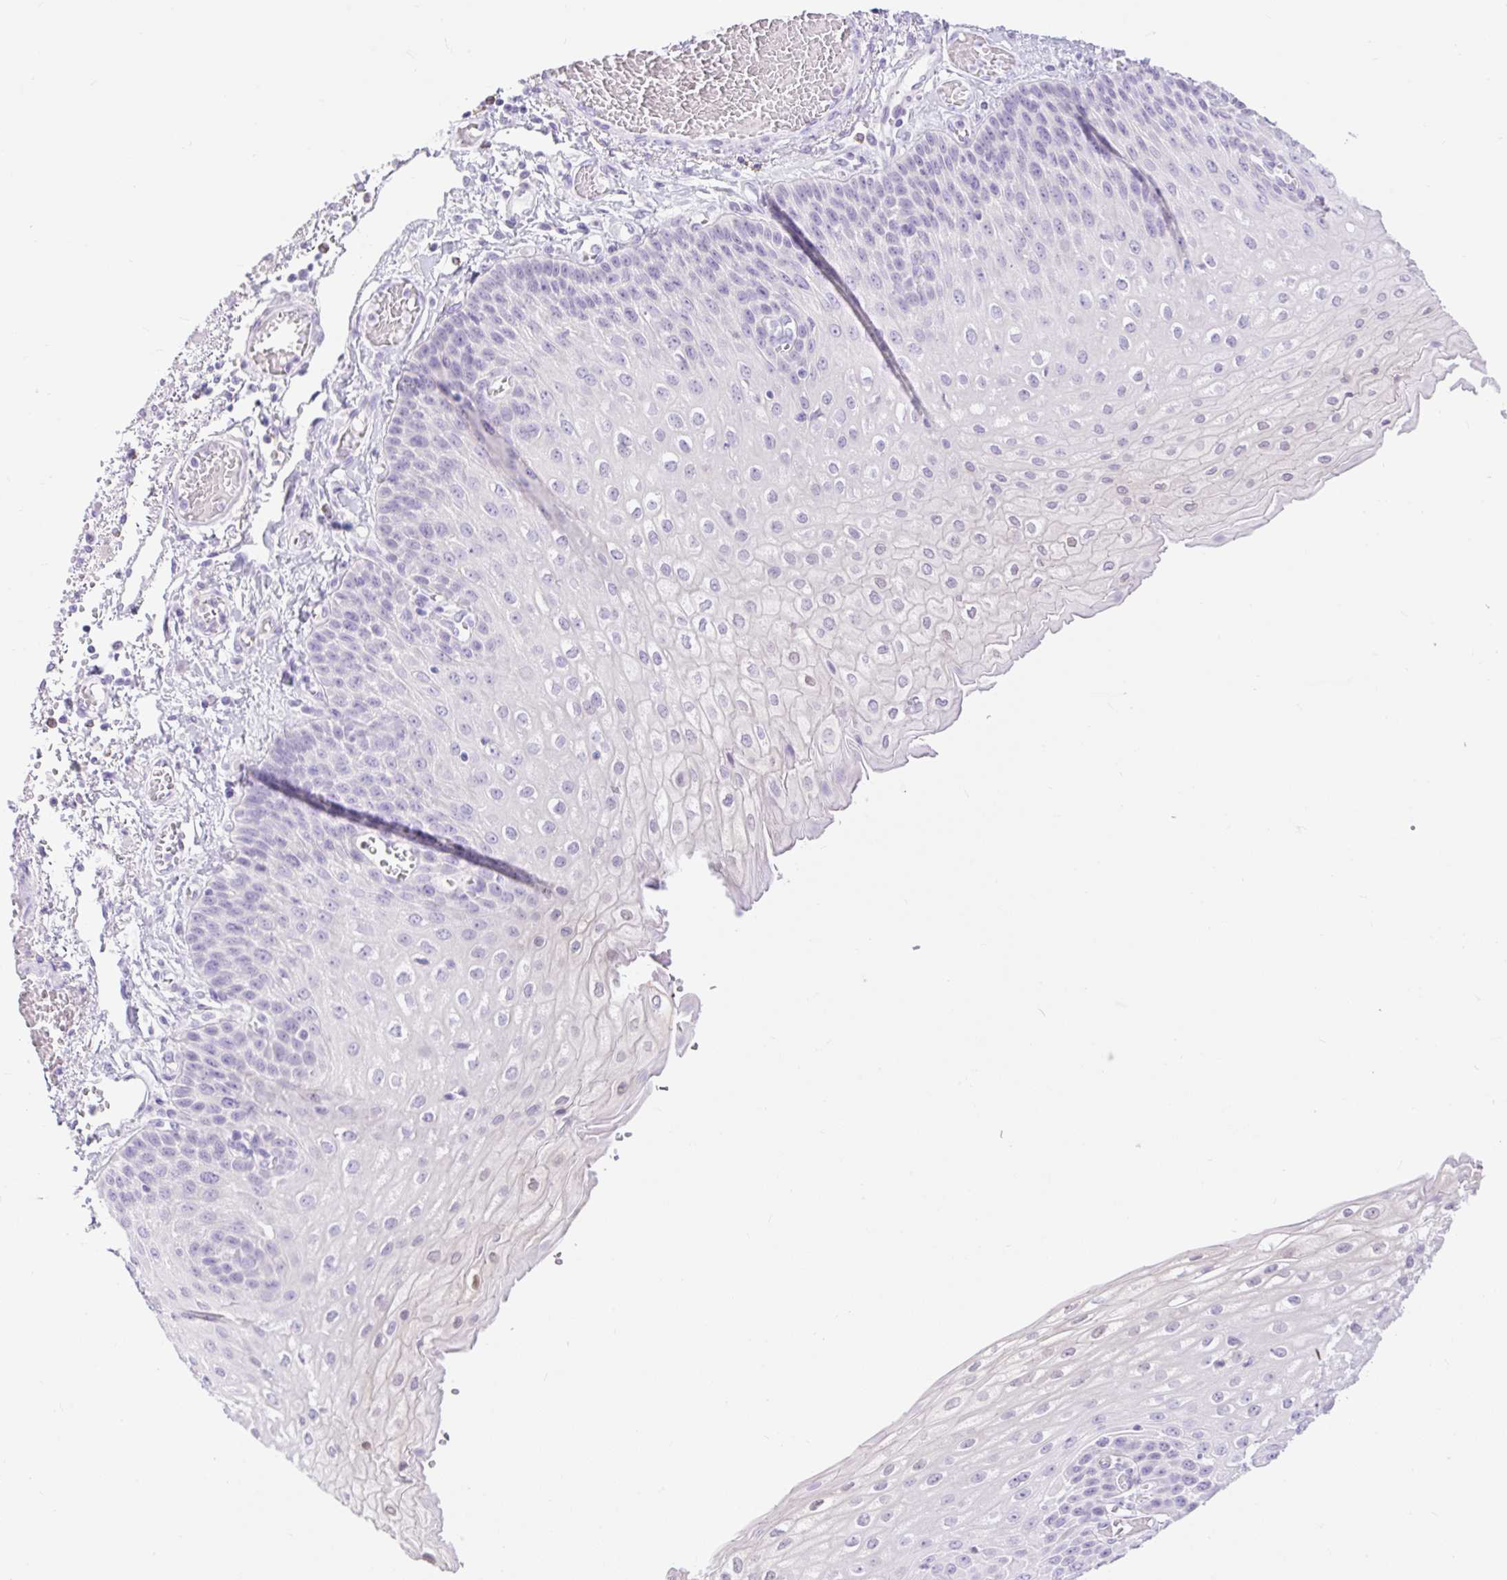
{"staining": {"intensity": "negative", "quantity": "none", "location": "none"}, "tissue": "esophagus", "cell_type": "Squamous epithelial cells", "image_type": "normal", "snomed": [{"axis": "morphology", "description": "Normal tissue, NOS"}, {"axis": "morphology", "description": "Adenocarcinoma, NOS"}, {"axis": "topography", "description": "Esophagus"}], "caption": "IHC micrograph of benign esophagus stained for a protein (brown), which demonstrates no positivity in squamous epithelial cells.", "gene": "SLC25A40", "patient": {"sex": "male", "age": 81}}